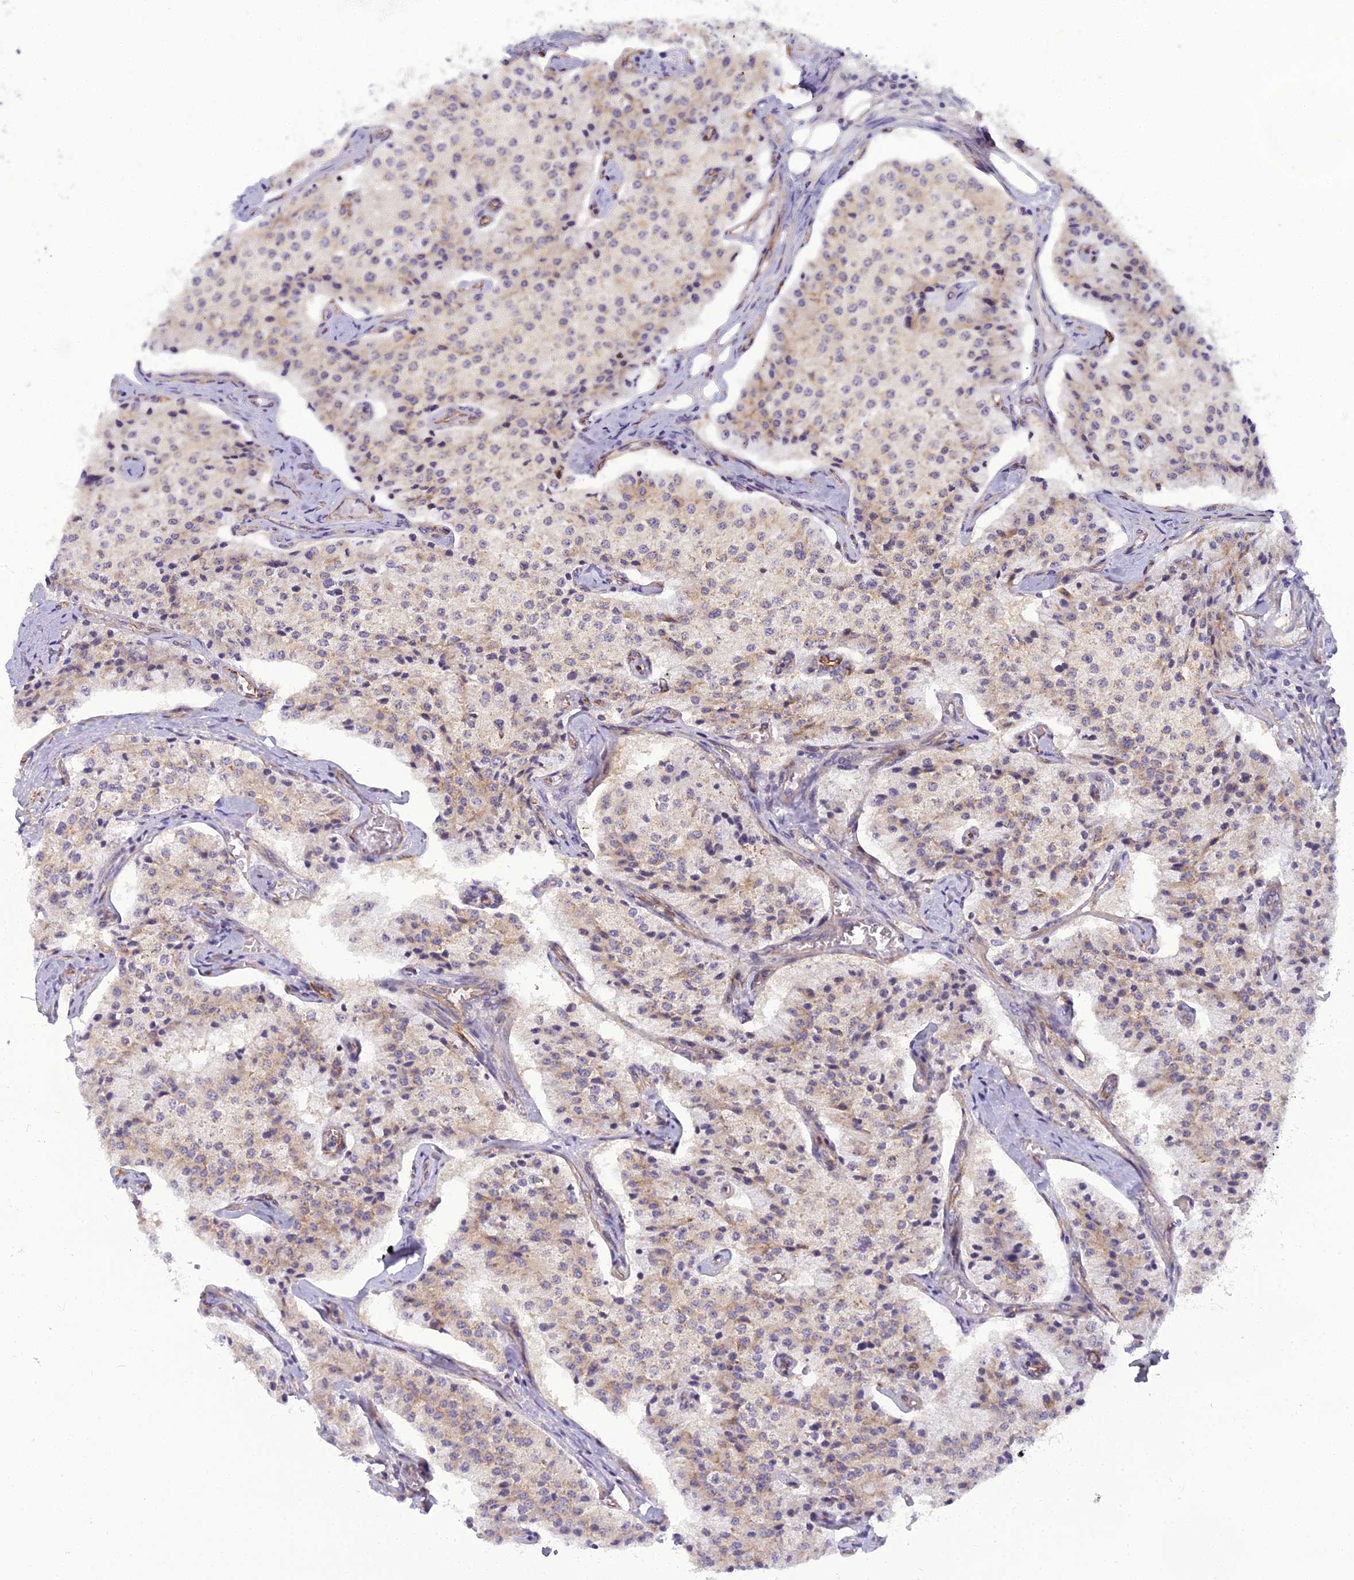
{"staining": {"intensity": "weak", "quantity": "25%-75%", "location": "cytoplasmic/membranous"}, "tissue": "carcinoid", "cell_type": "Tumor cells", "image_type": "cancer", "snomed": [{"axis": "morphology", "description": "Carcinoid, malignant, NOS"}, {"axis": "topography", "description": "Colon"}], "caption": "The immunohistochemical stain highlights weak cytoplasmic/membranous positivity in tumor cells of malignant carcinoid tissue. (Stains: DAB (3,3'-diaminobenzidine) in brown, nuclei in blue, Microscopy: brightfield microscopy at high magnification).", "gene": "RGL3", "patient": {"sex": "female", "age": 52}}